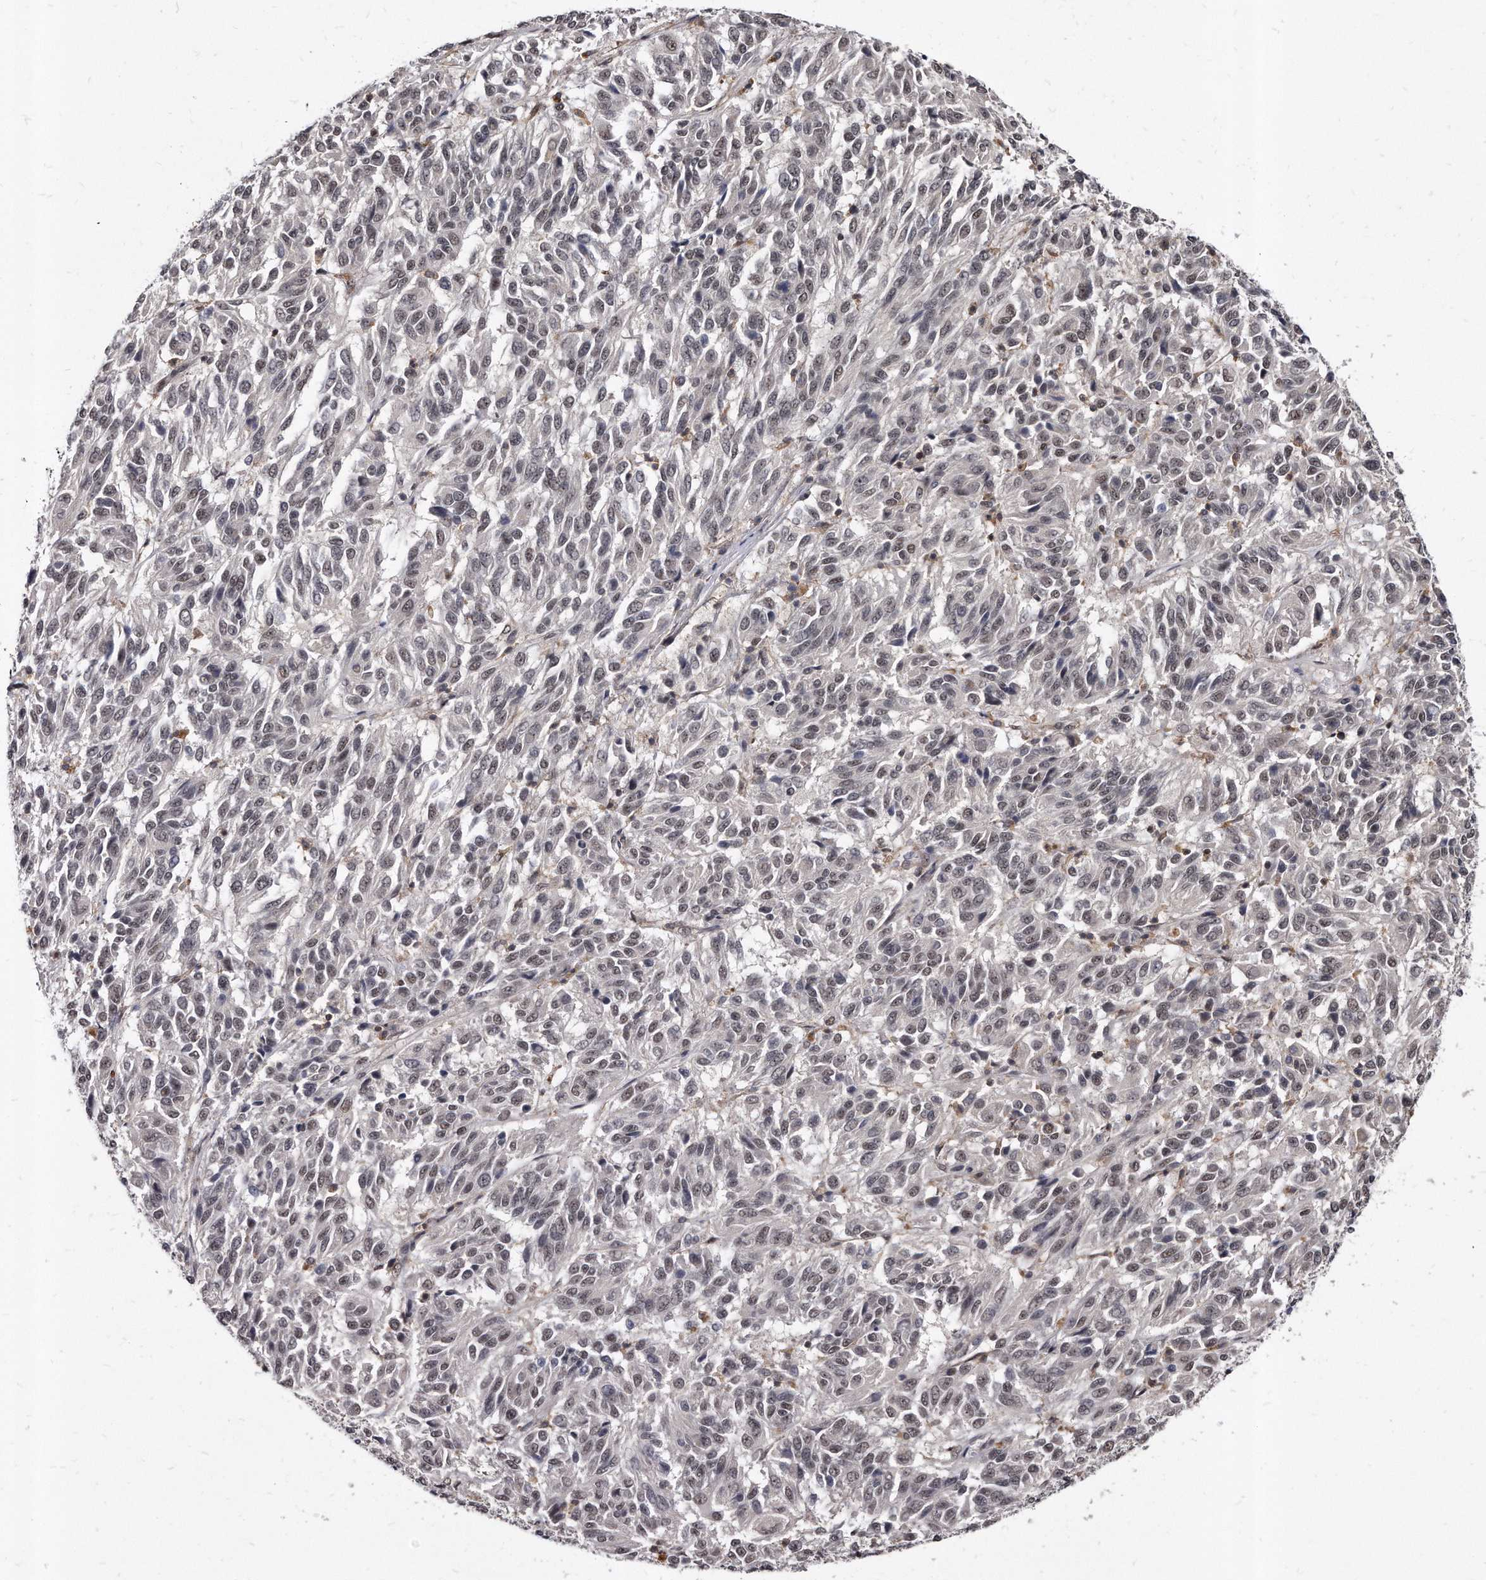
{"staining": {"intensity": "weak", "quantity": "25%-75%", "location": "nuclear"}, "tissue": "melanoma", "cell_type": "Tumor cells", "image_type": "cancer", "snomed": [{"axis": "morphology", "description": "Malignant melanoma, Metastatic site"}, {"axis": "topography", "description": "Lung"}], "caption": "This histopathology image exhibits melanoma stained with IHC to label a protein in brown. The nuclear of tumor cells show weak positivity for the protein. Nuclei are counter-stained blue.", "gene": "KLHDC3", "patient": {"sex": "male", "age": 64}}